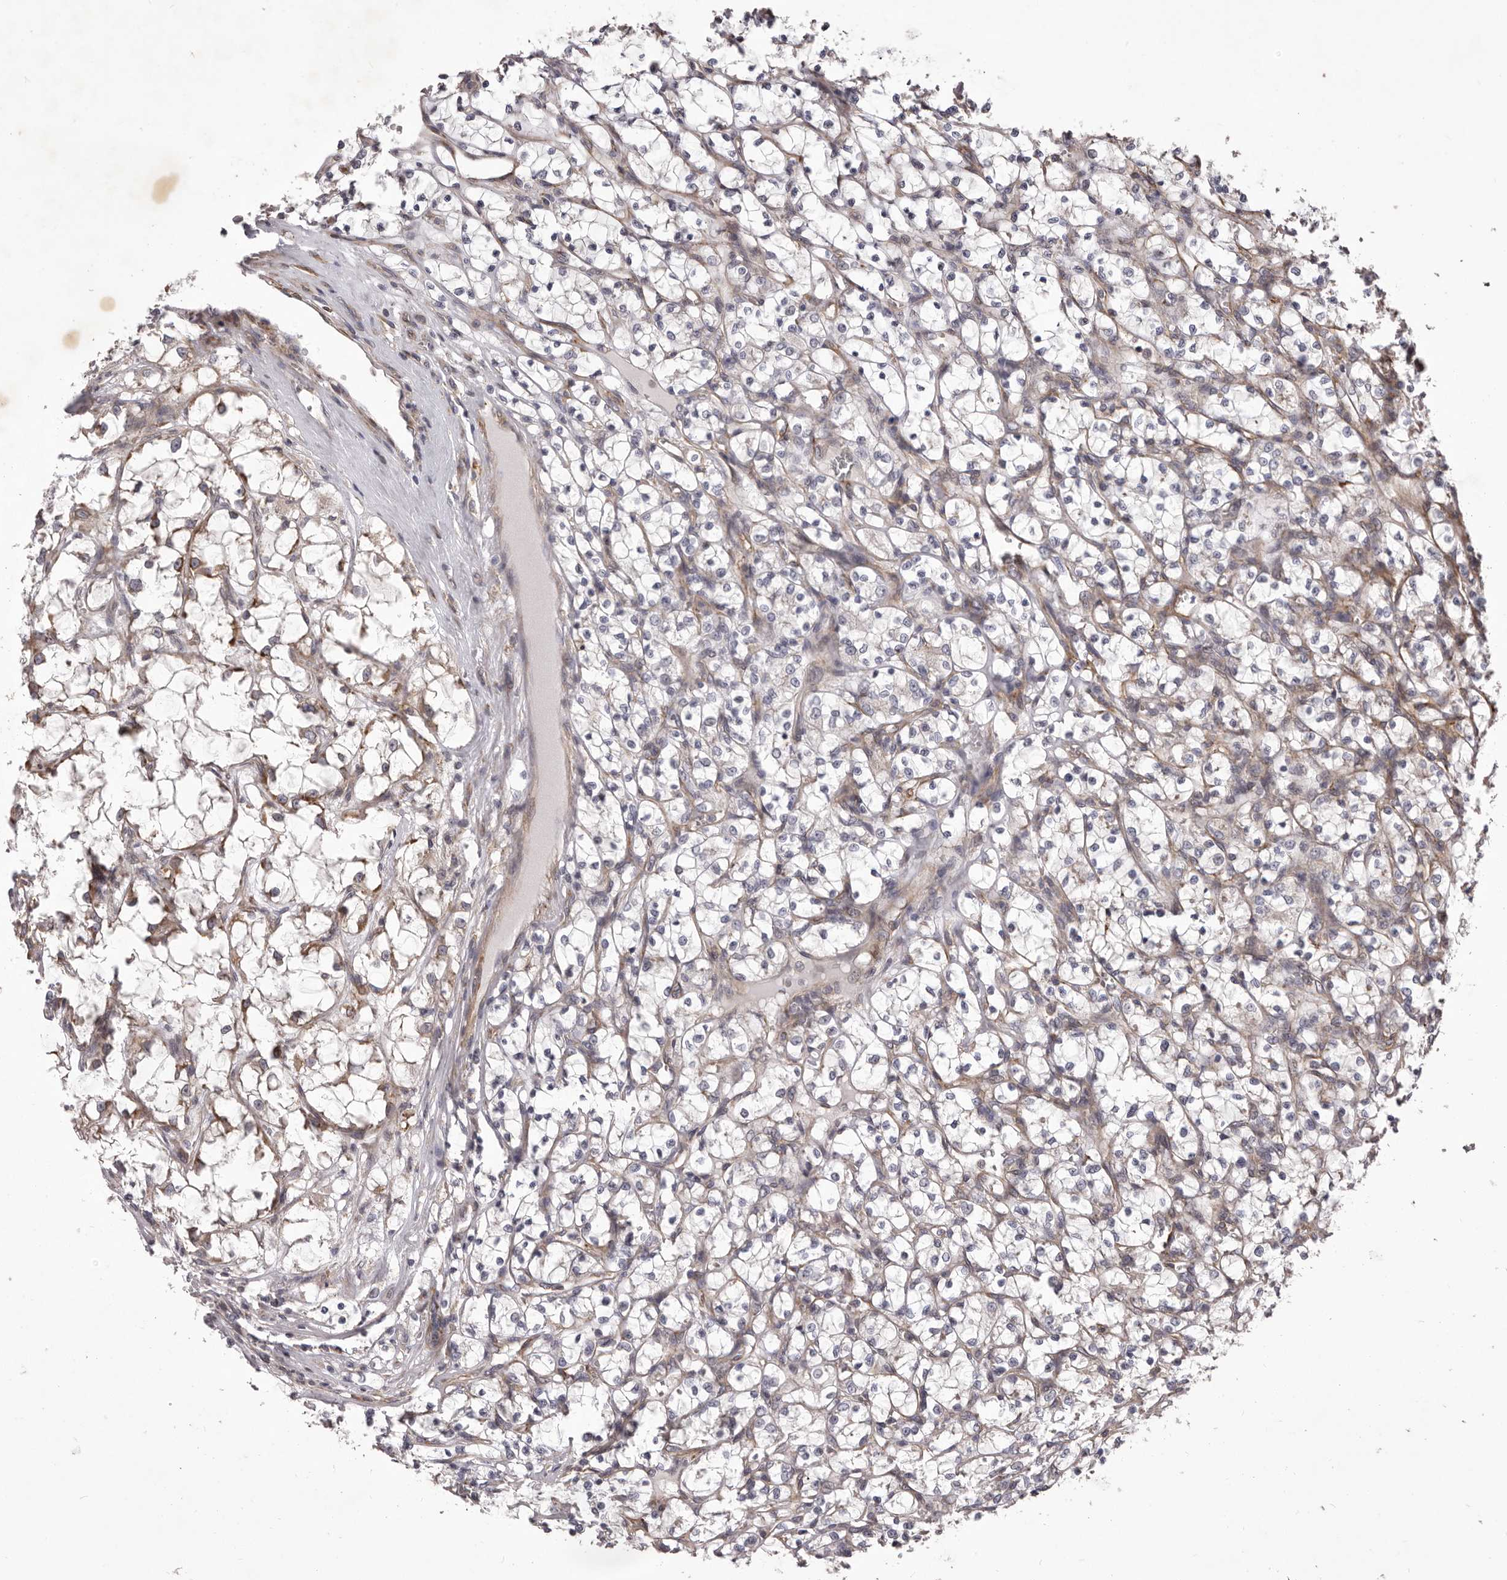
{"staining": {"intensity": "negative", "quantity": "none", "location": "none"}, "tissue": "renal cancer", "cell_type": "Tumor cells", "image_type": "cancer", "snomed": [{"axis": "morphology", "description": "Adenocarcinoma, NOS"}, {"axis": "topography", "description": "Kidney"}], "caption": "A high-resolution photomicrograph shows immunohistochemistry staining of renal cancer, which displays no significant expression in tumor cells.", "gene": "ALPK1", "patient": {"sex": "female", "age": 69}}